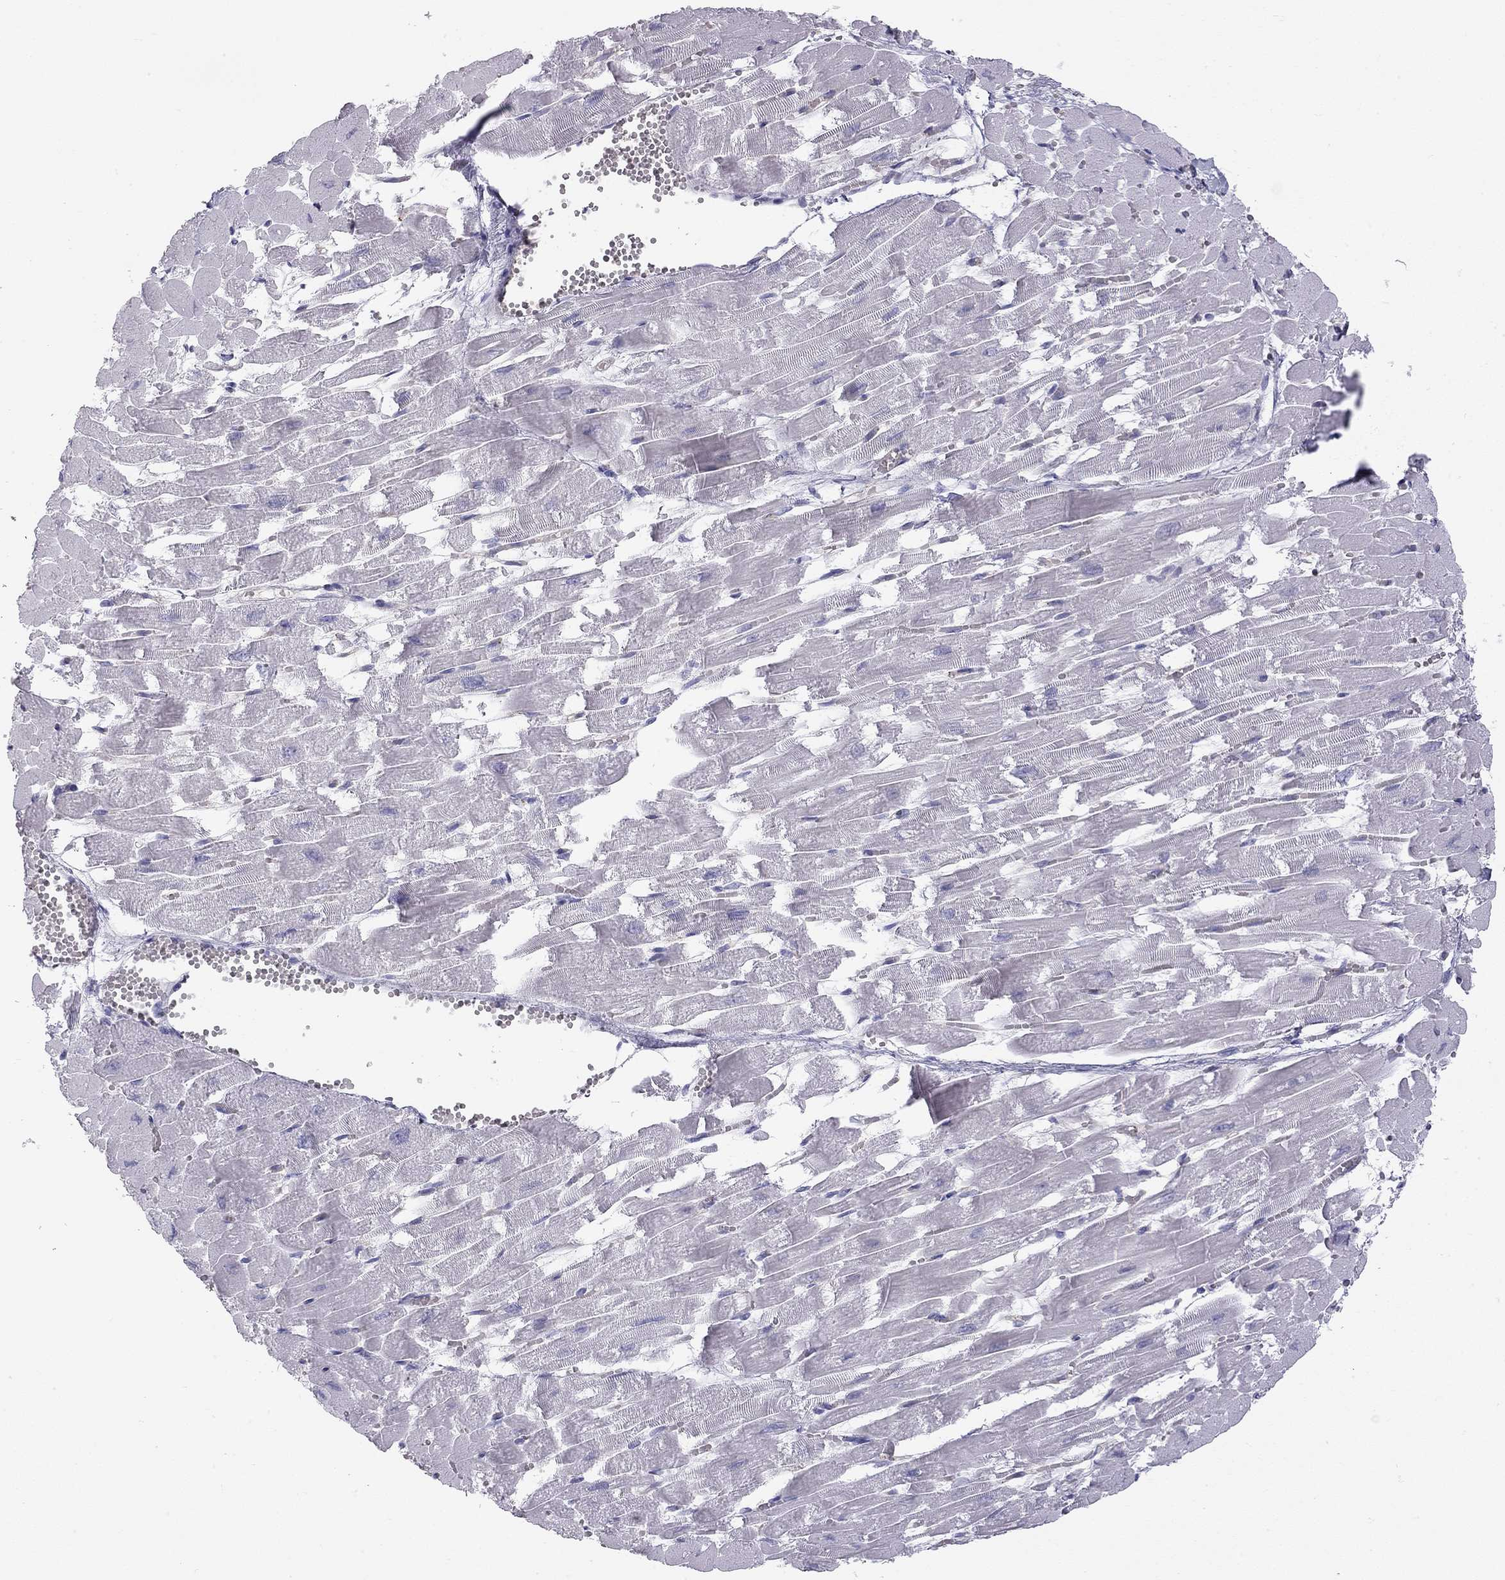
{"staining": {"intensity": "negative", "quantity": "none", "location": "none"}, "tissue": "heart muscle", "cell_type": "Cardiomyocytes", "image_type": "normal", "snomed": [{"axis": "morphology", "description": "Normal tissue, NOS"}, {"axis": "topography", "description": "Heart"}], "caption": "There is no significant expression in cardiomyocytes of heart muscle. (IHC, brightfield microscopy, high magnification).", "gene": "TDRD6", "patient": {"sex": "female", "age": 52}}